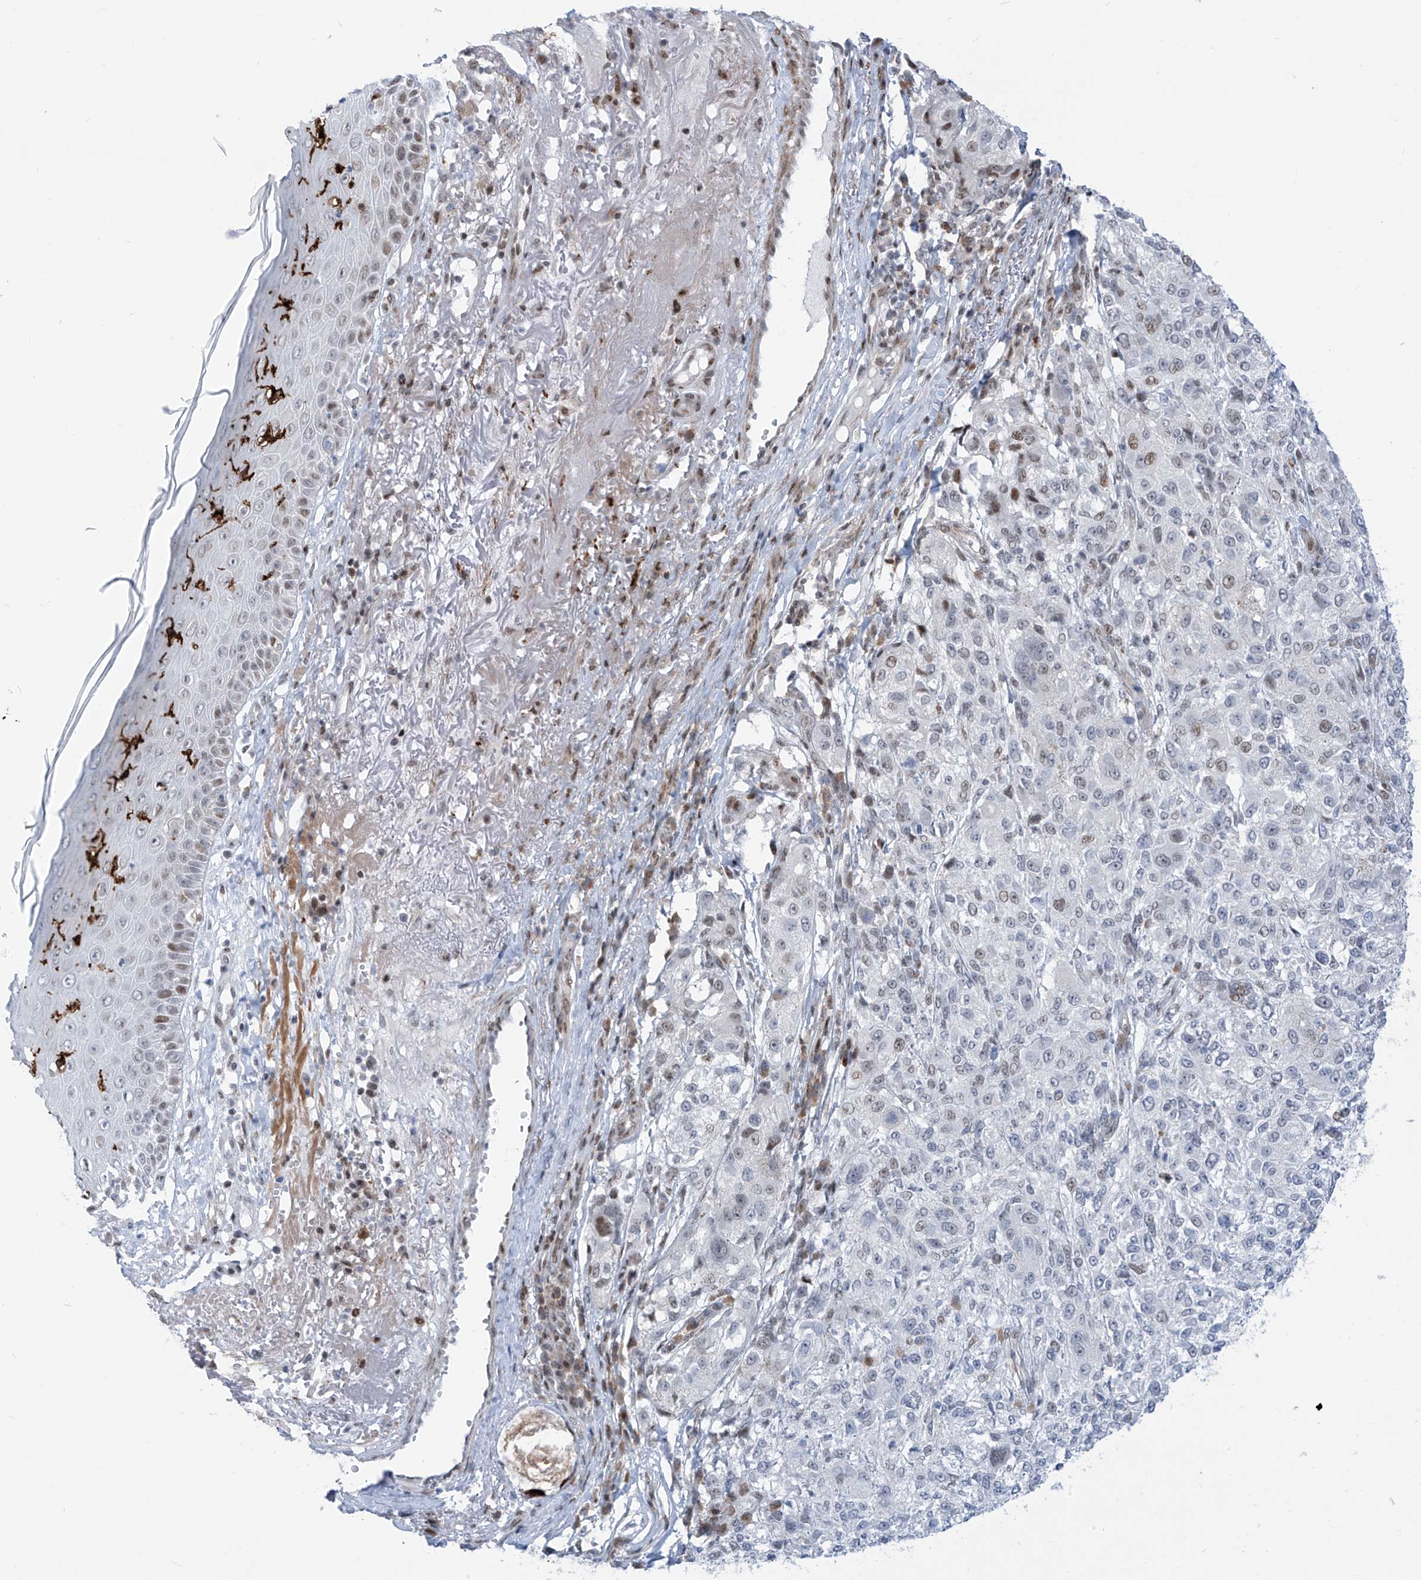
{"staining": {"intensity": "weak", "quantity": "<25%", "location": "nuclear"}, "tissue": "melanoma", "cell_type": "Tumor cells", "image_type": "cancer", "snomed": [{"axis": "morphology", "description": "Necrosis, NOS"}, {"axis": "morphology", "description": "Malignant melanoma, NOS"}, {"axis": "topography", "description": "Skin"}], "caption": "Human melanoma stained for a protein using IHC shows no expression in tumor cells.", "gene": "LIN9", "patient": {"sex": "female", "age": 87}}